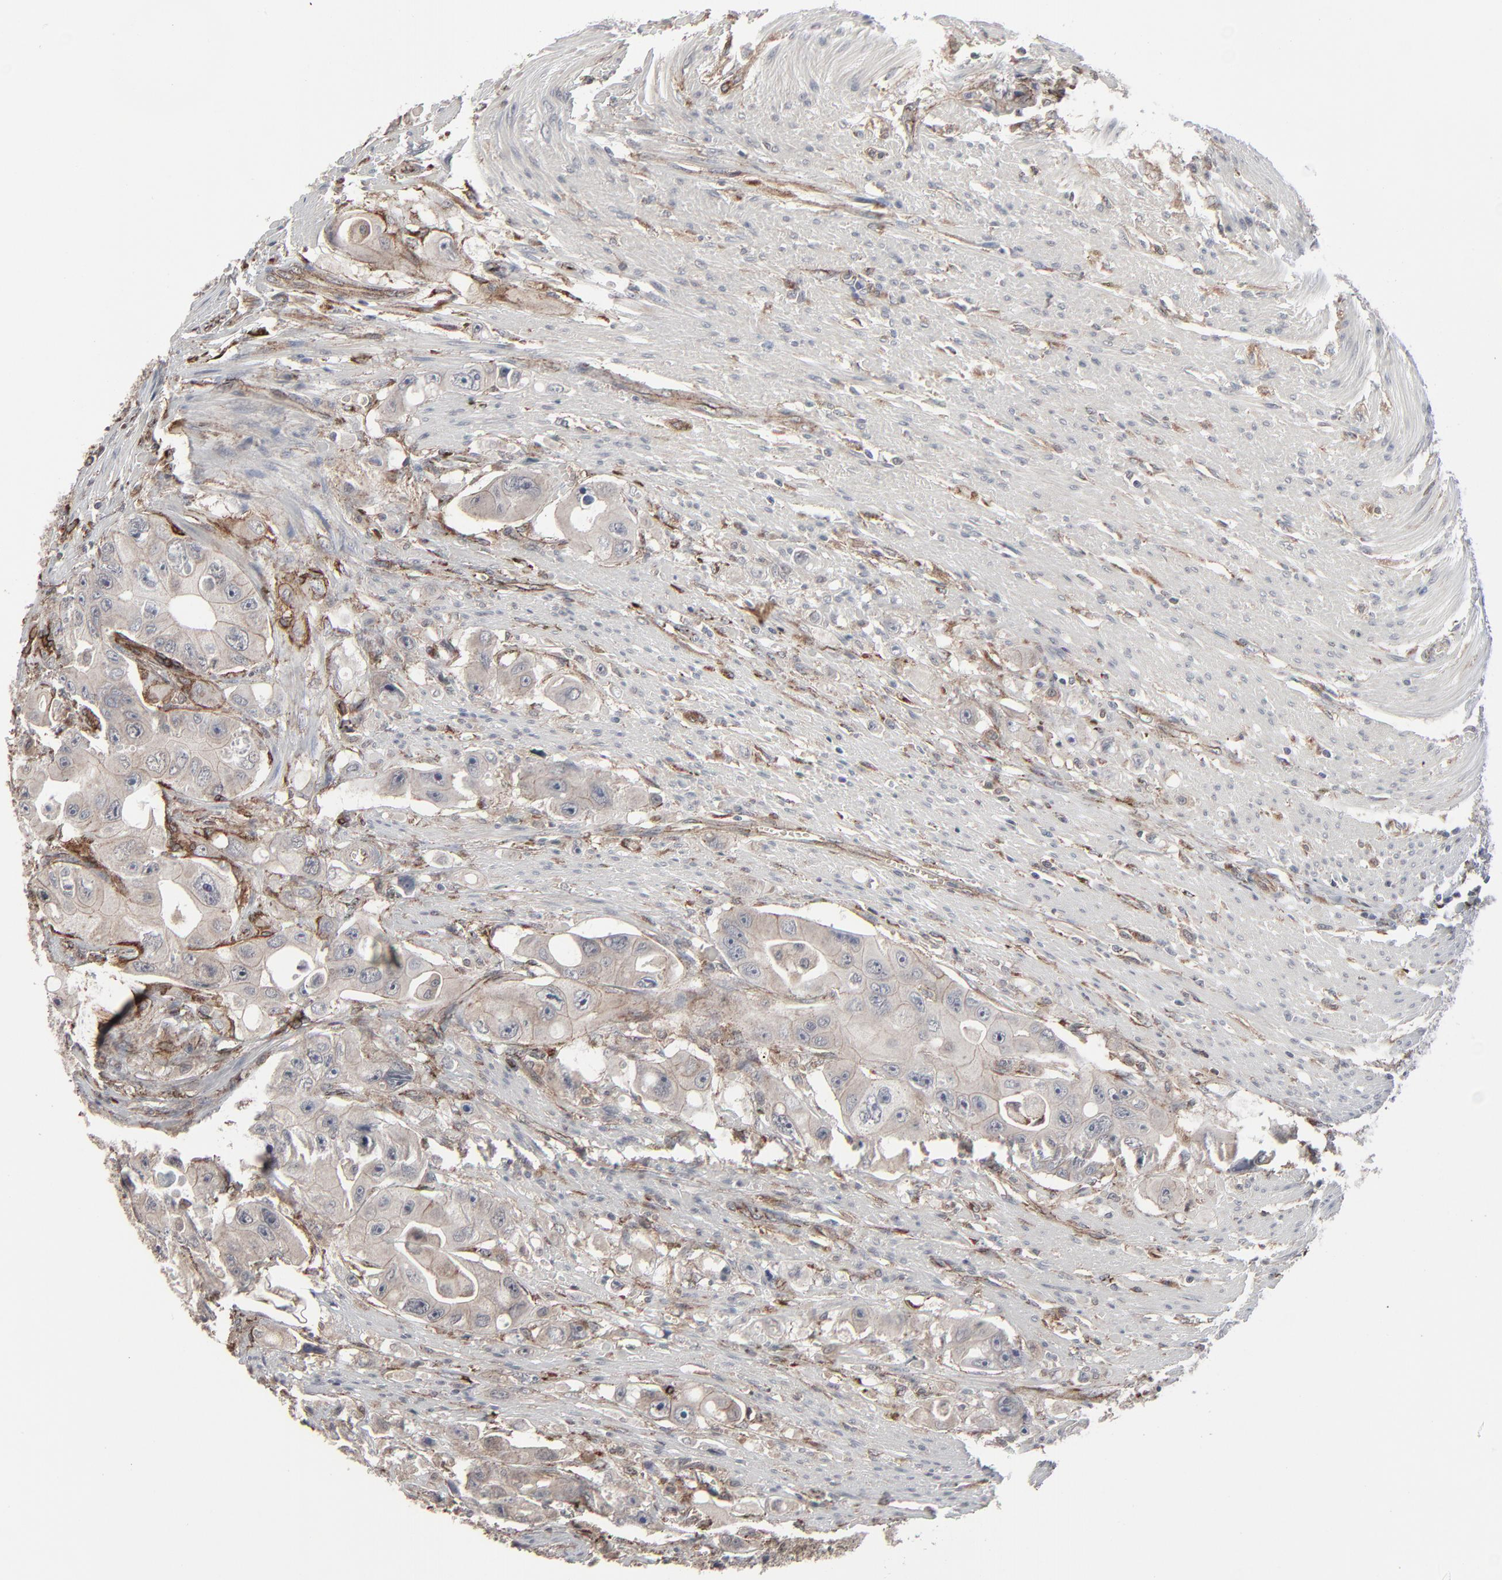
{"staining": {"intensity": "weak", "quantity": ">75%", "location": "cytoplasmic/membranous"}, "tissue": "colorectal cancer", "cell_type": "Tumor cells", "image_type": "cancer", "snomed": [{"axis": "morphology", "description": "Adenocarcinoma, NOS"}, {"axis": "topography", "description": "Colon"}], "caption": "This is a micrograph of IHC staining of colorectal adenocarcinoma, which shows weak expression in the cytoplasmic/membranous of tumor cells.", "gene": "CTNND1", "patient": {"sex": "female", "age": 46}}